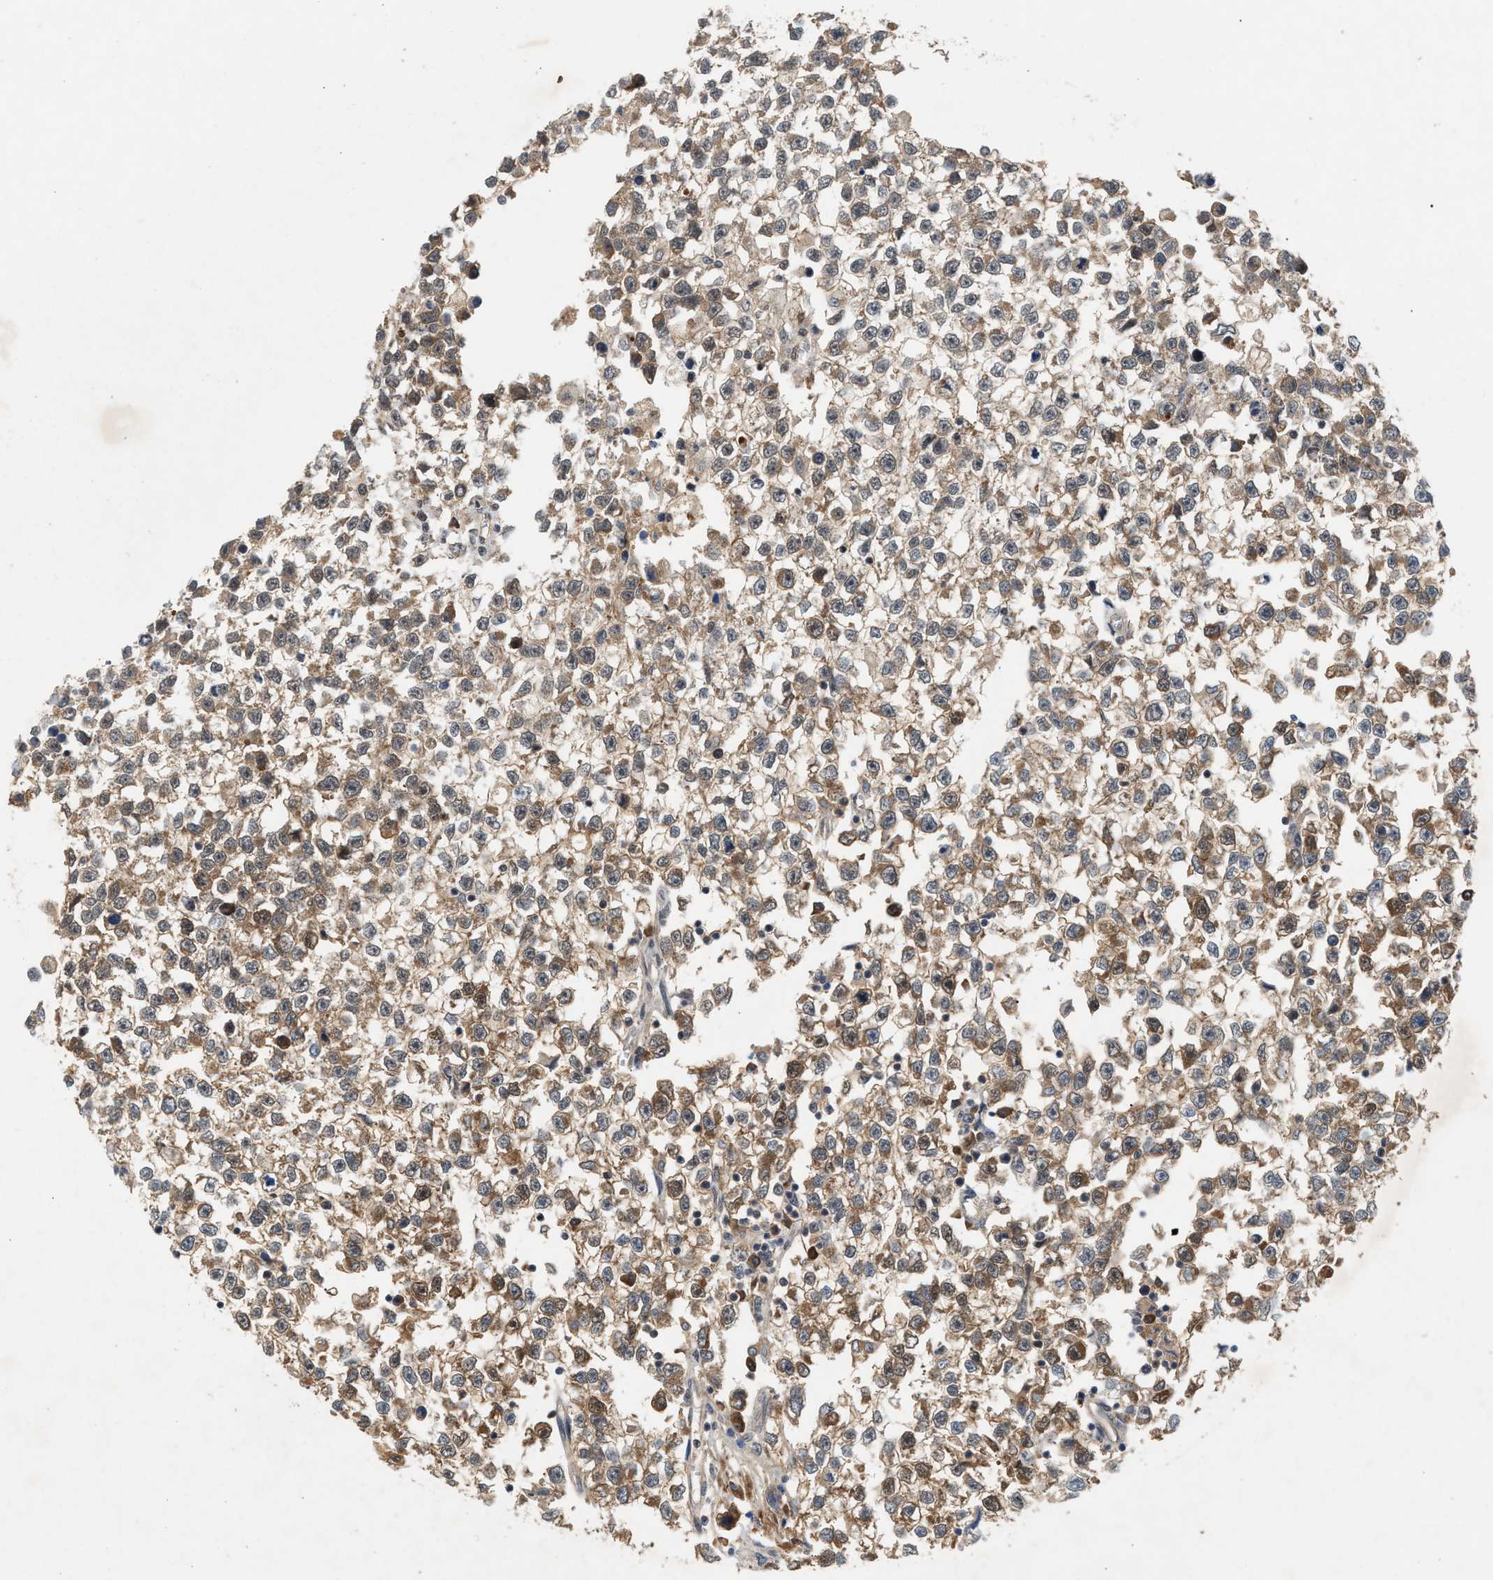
{"staining": {"intensity": "moderate", "quantity": ">75%", "location": "cytoplasmic/membranous"}, "tissue": "testis cancer", "cell_type": "Tumor cells", "image_type": "cancer", "snomed": [{"axis": "morphology", "description": "Seminoma, NOS"}, {"axis": "morphology", "description": "Carcinoma, Embryonal, NOS"}, {"axis": "topography", "description": "Testis"}], "caption": "IHC micrograph of neoplastic tissue: human testis seminoma stained using immunohistochemistry (IHC) demonstrates medium levels of moderate protein expression localized specifically in the cytoplasmic/membranous of tumor cells, appearing as a cytoplasmic/membranous brown color.", "gene": "RUSC2", "patient": {"sex": "male", "age": 51}}